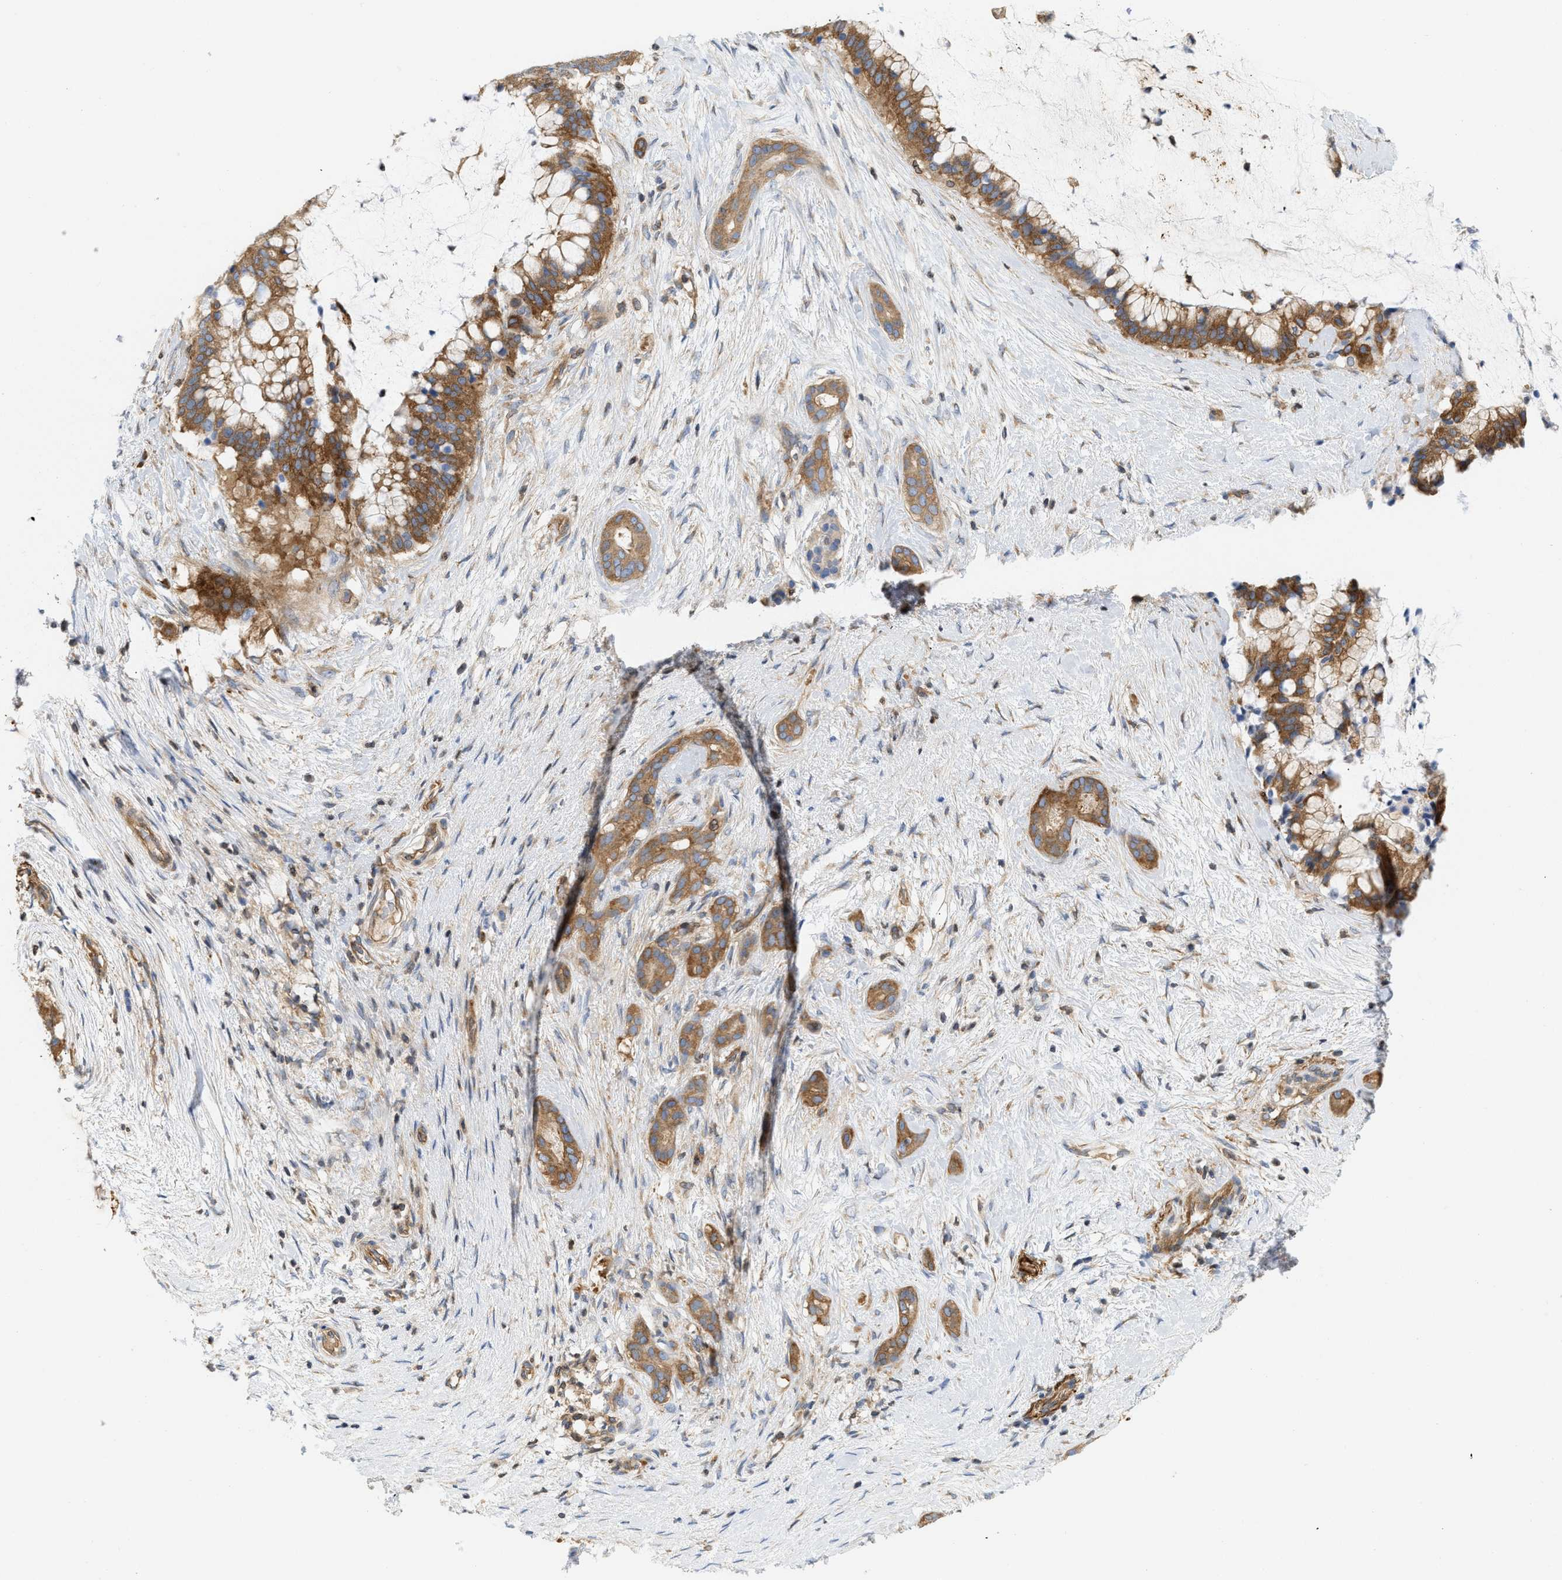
{"staining": {"intensity": "strong", "quantity": ">75%", "location": "cytoplasmic/membranous"}, "tissue": "pancreatic cancer", "cell_type": "Tumor cells", "image_type": "cancer", "snomed": [{"axis": "morphology", "description": "Adenocarcinoma, NOS"}, {"axis": "topography", "description": "Pancreas"}], "caption": "Immunohistochemistry (DAB) staining of pancreatic cancer (adenocarcinoma) demonstrates strong cytoplasmic/membranous protein staining in approximately >75% of tumor cells. (DAB IHC with brightfield microscopy, high magnification).", "gene": "STRN", "patient": {"sex": "male", "age": 41}}